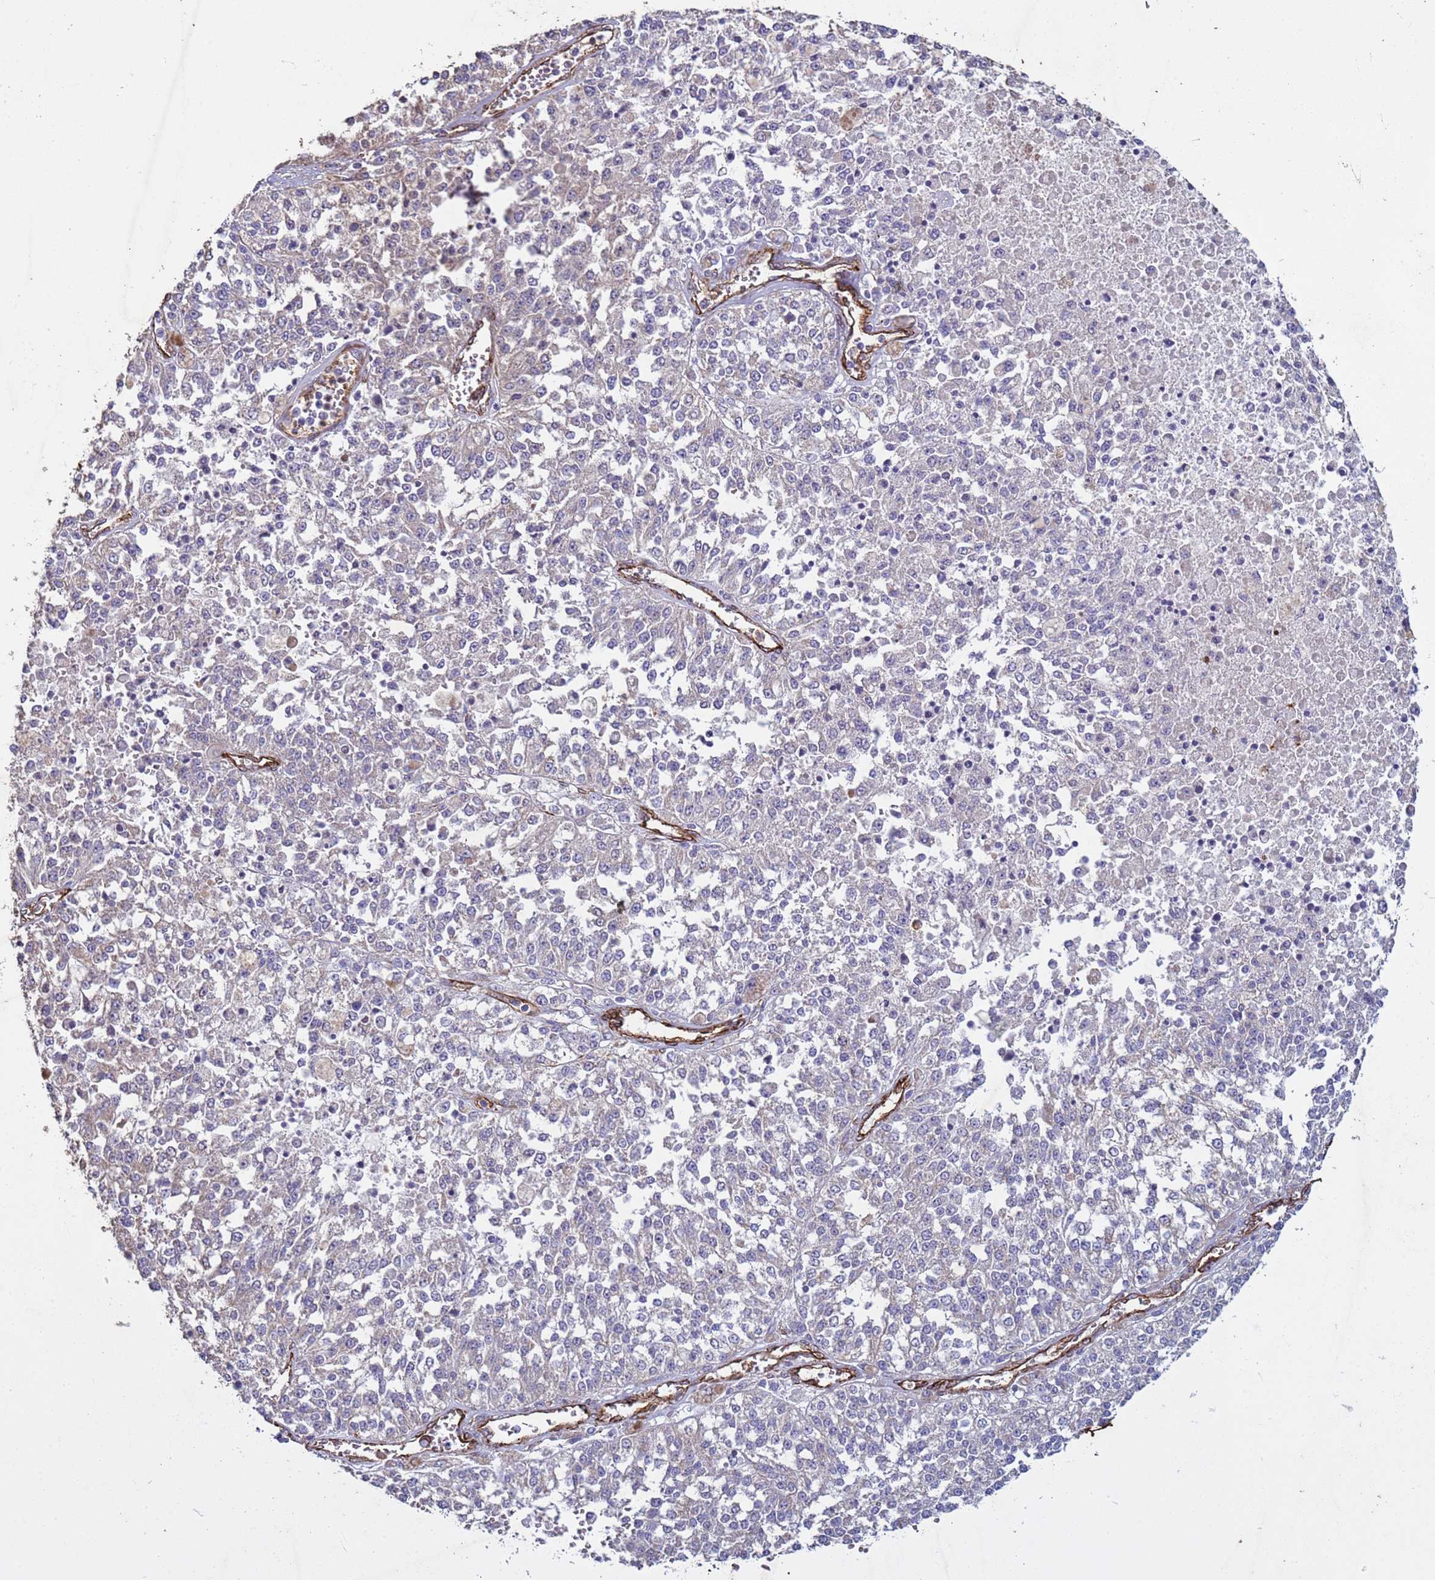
{"staining": {"intensity": "negative", "quantity": "none", "location": "none"}, "tissue": "melanoma", "cell_type": "Tumor cells", "image_type": "cancer", "snomed": [{"axis": "morphology", "description": "Malignant melanoma, NOS"}, {"axis": "topography", "description": "Skin"}], "caption": "DAB immunohistochemical staining of human melanoma demonstrates no significant positivity in tumor cells.", "gene": "GASK1A", "patient": {"sex": "female", "age": 64}}